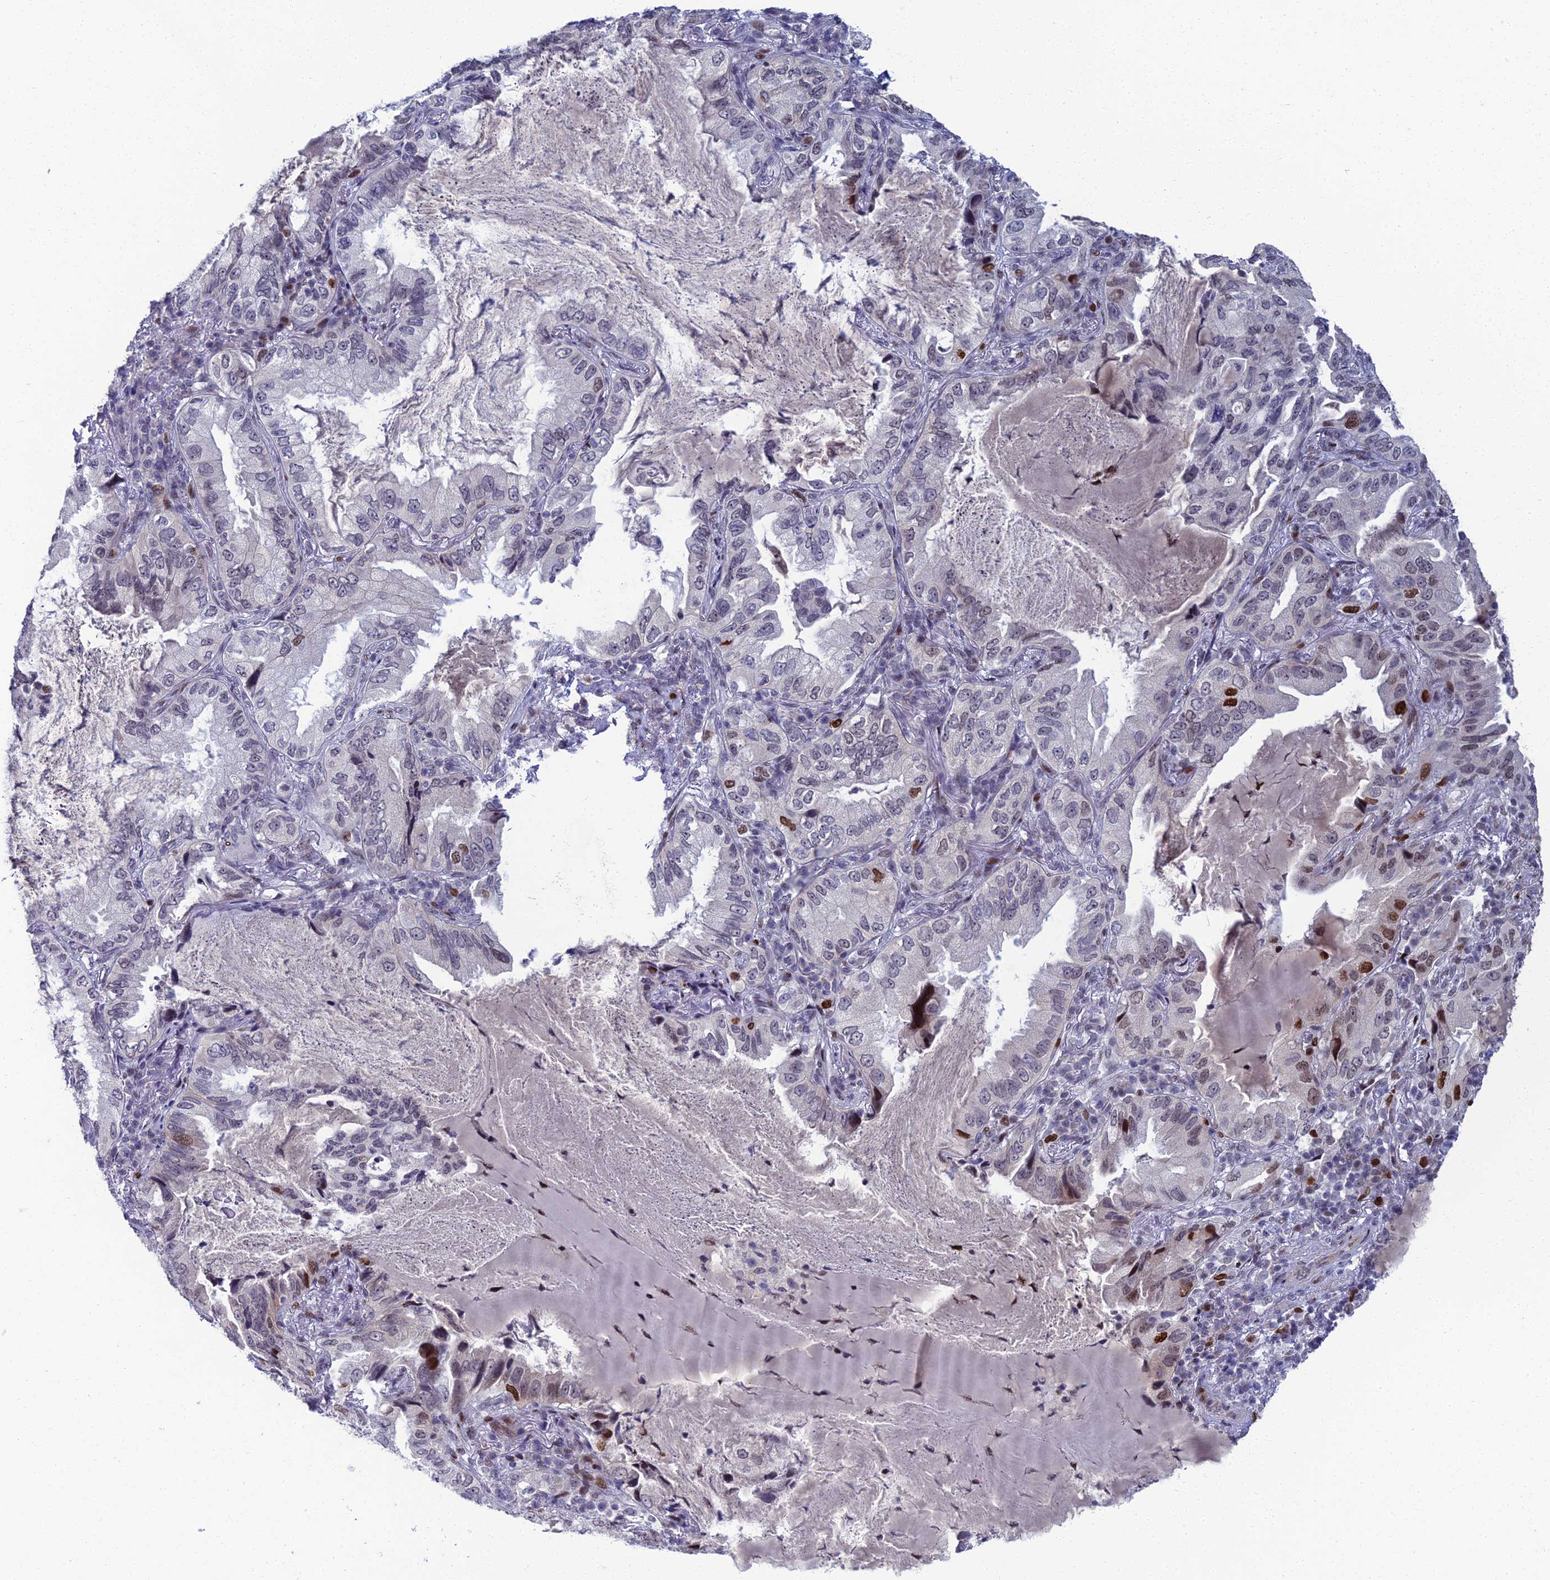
{"staining": {"intensity": "strong", "quantity": "<25%", "location": "nuclear"}, "tissue": "lung cancer", "cell_type": "Tumor cells", "image_type": "cancer", "snomed": [{"axis": "morphology", "description": "Adenocarcinoma, NOS"}, {"axis": "topography", "description": "Lung"}], "caption": "Immunohistochemical staining of lung cancer demonstrates medium levels of strong nuclear protein staining in about <25% of tumor cells. Nuclei are stained in blue.", "gene": "TAF9B", "patient": {"sex": "female", "age": 69}}